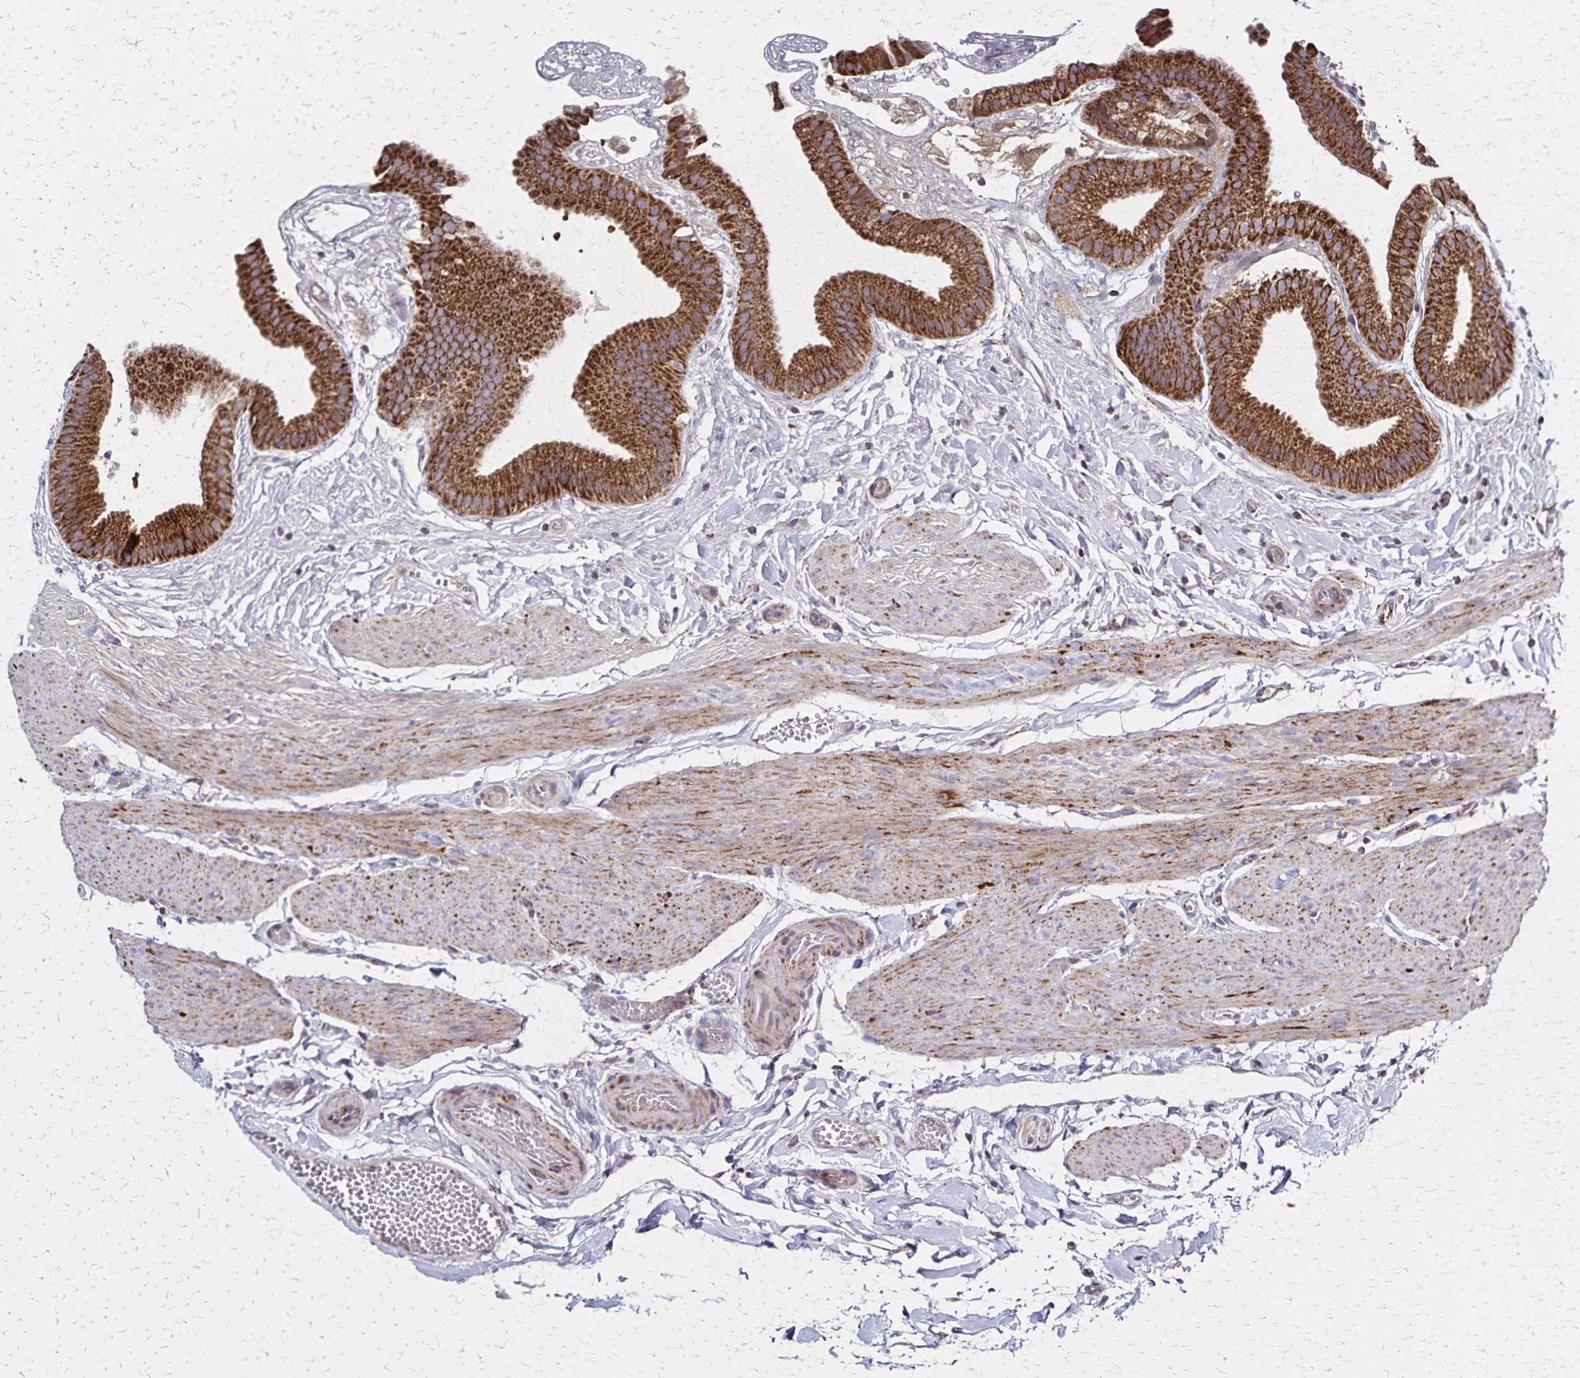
{"staining": {"intensity": "strong", "quantity": ">75%", "location": "cytoplasmic/membranous"}, "tissue": "gallbladder", "cell_type": "Glandular cells", "image_type": "normal", "snomed": [{"axis": "morphology", "description": "Normal tissue, NOS"}, {"axis": "topography", "description": "Gallbladder"}], "caption": "An immunohistochemistry (IHC) photomicrograph of unremarkable tissue is shown. Protein staining in brown highlights strong cytoplasmic/membranous positivity in gallbladder within glandular cells.", "gene": "NFS1", "patient": {"sex": "female", "age": 63}}